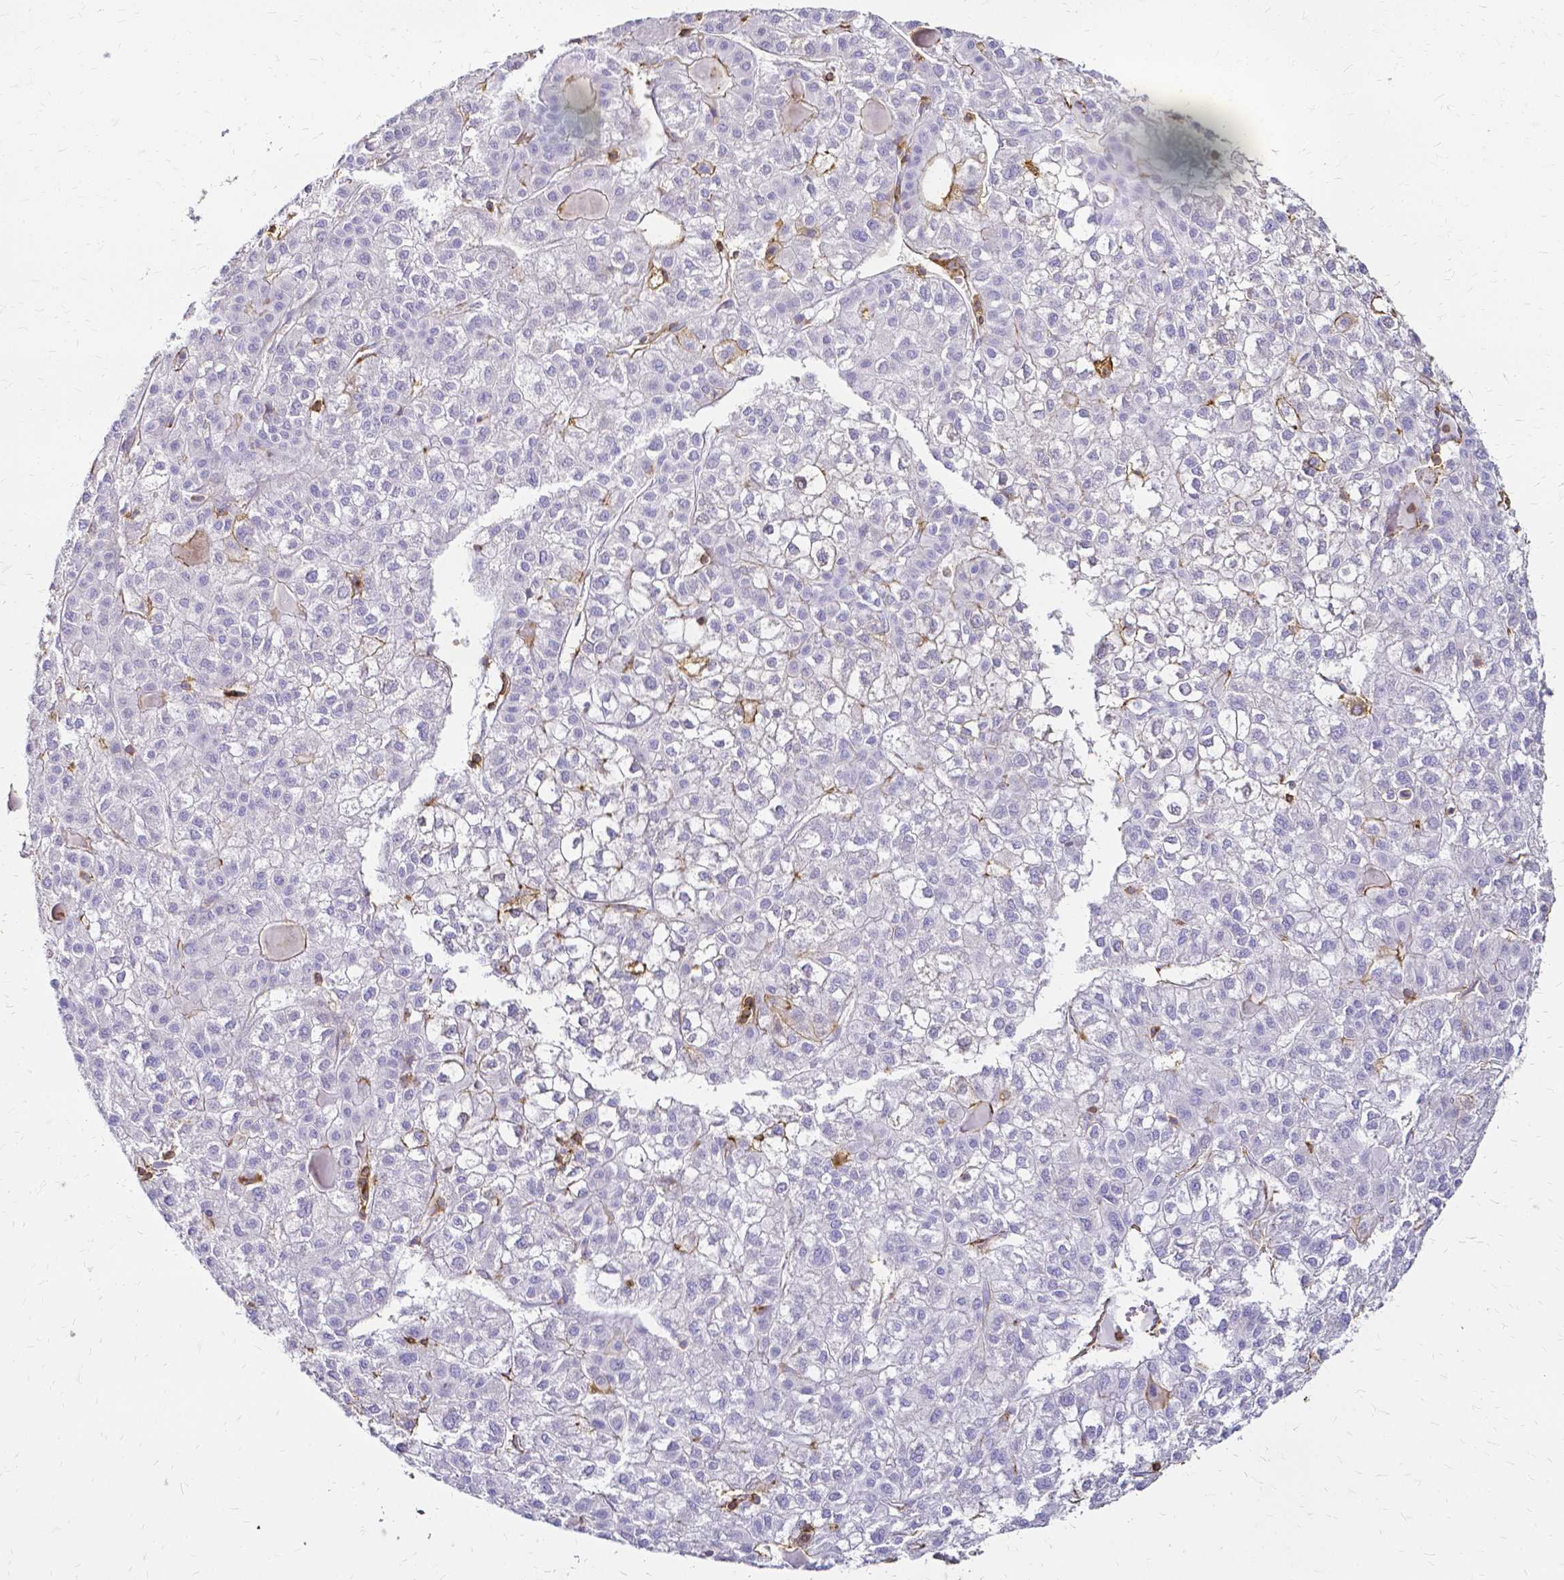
{"staining": {"intensity": "negative", "quantity": "none", "location": "none"}, "tissue": "liver cancer", "cell_type": "Tumor cells", "image_type": "cancer", "snomed": [{"axis": "morphology", "description": "Carcinoma, Hepatocellular, NOS"}, {"axis": "topography", "description": "Liver"}], "caption": "Liver cancer was stained to show a protein in brown. There is no significant expression in tumor cells. Brightfield microscopy of immunohistochemistry (IHC) stained with DAB (brown) and hematoxylin (blue), captured at high magnification.", "gene": "HSPA12A", "patient": {"sex": "female", "age": 43}}